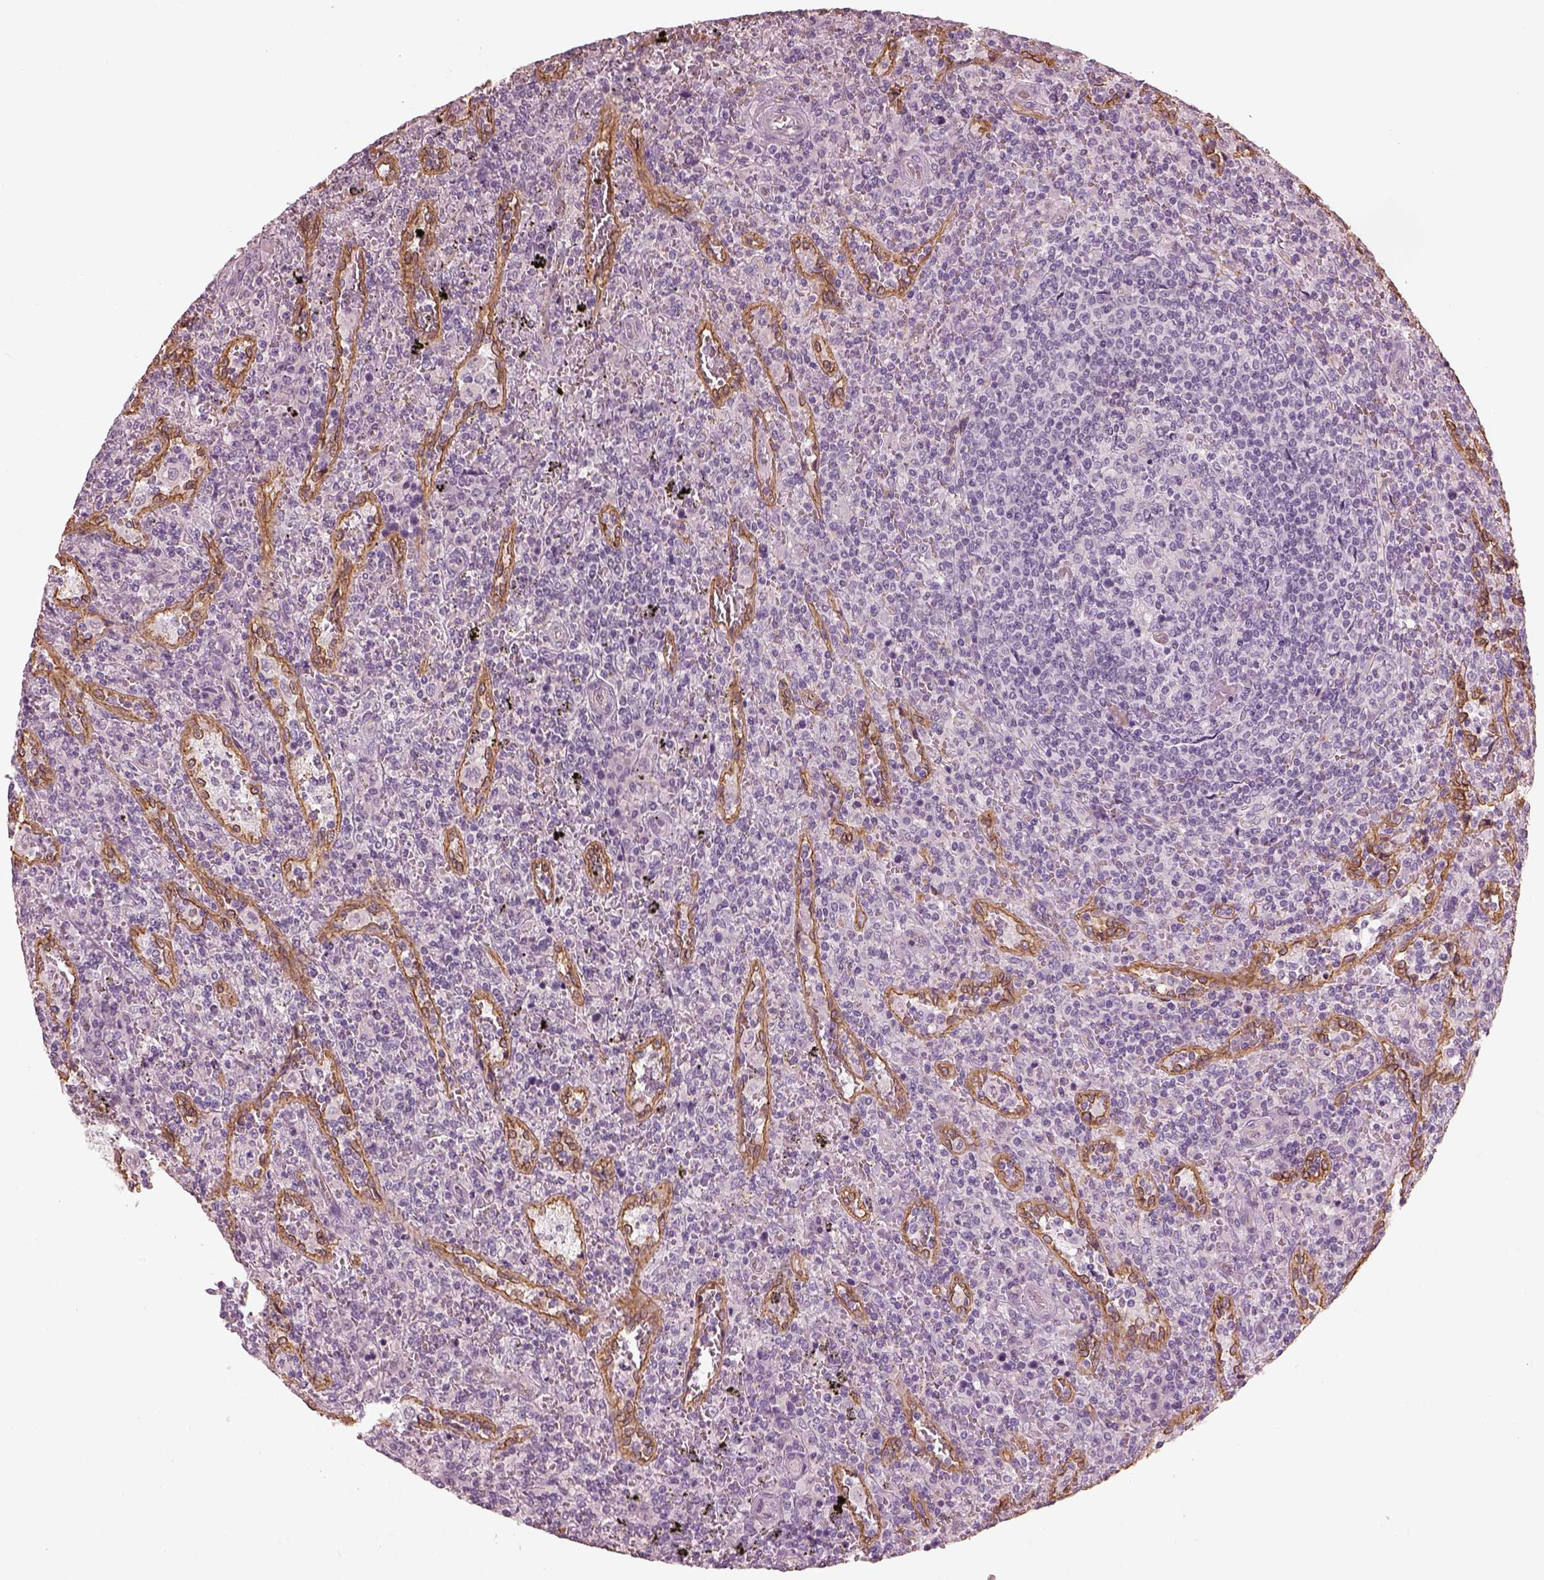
{"staining": {"intensity": "negative", "quantity": "none", "location": "none"}, "tissue": "lymphoma", "cell_type": "Tumor cells", "image_type": "cancer", "snomed": [{"axis": "morphology", "description": "Malignant lymphoma, non-Hodgkin's type, Low grade"}, {"axis": "topography", "description": "Spleen"}], "caption": "Immunohistochemistry micrograph of neoplastic tissue: low-grade malignant lymphoma, non-Hodgkin's type stained with DAB reveals no significant protein staining in tumor cells. The staining was performed using DAB (3,3'-diaminobenzidine) to visualize the protein expression in brown, while the nuclei were stained in blue with hematoxylin (Magnification: 20x).", "gene": "EIF4E1B", "patient": {"sex": "male", "age": 62}}